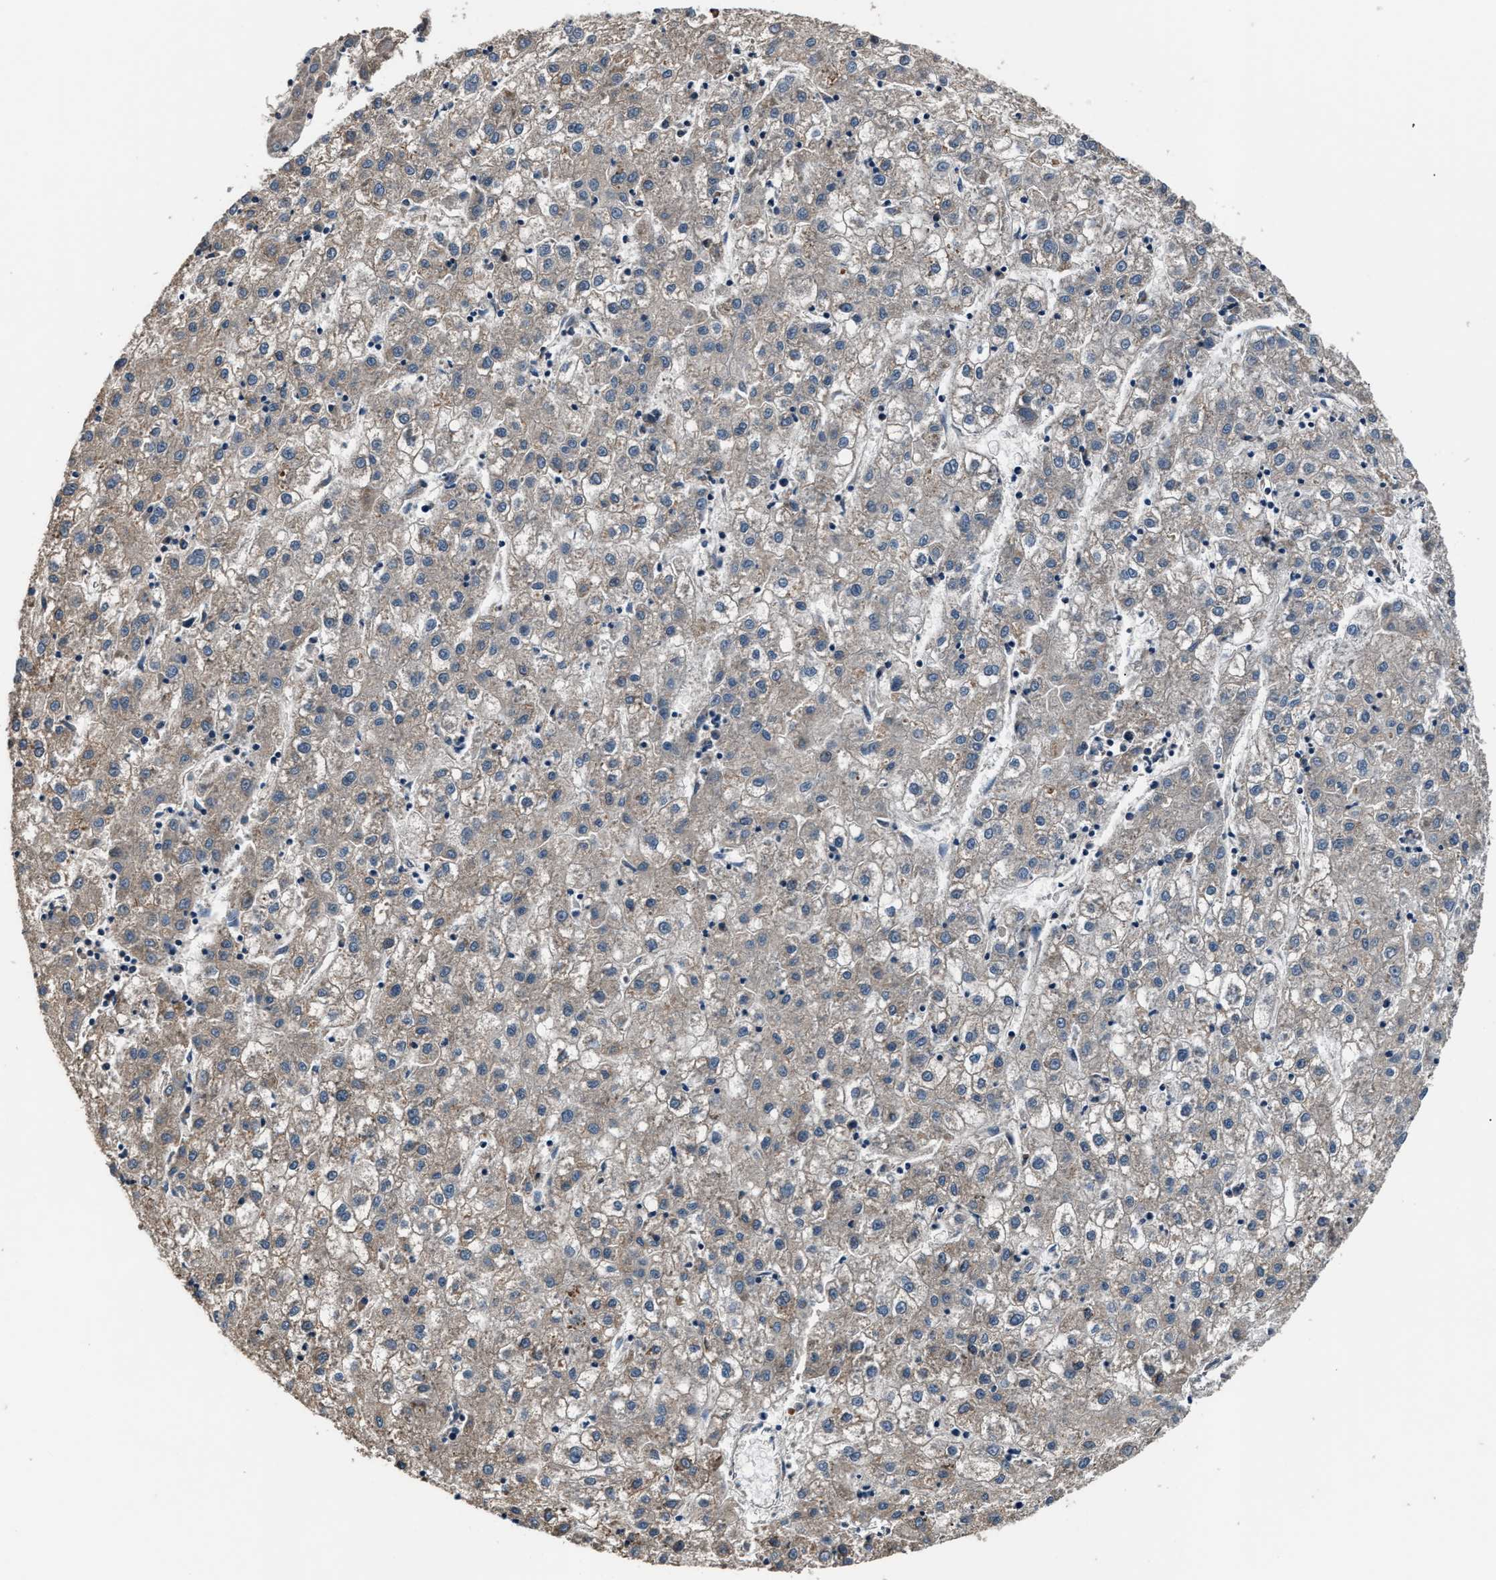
{"staining": {"intensity": "weak", "quantity": "<25%", "location": "cytoplasmic/membranous"}, "tissue": "liver cancer", "cell_type": "Tumor cells", "image_type": "cancer", "snomed": [{"axis": "morphology", "description": "Carcinoma, Hepatocellular, NOS"}, {"axis": "topography", "description": "Liver"}], "caption": "A high-resolution photomicrograph shows immunohistochemistry (IHC) staining of hepatocellular carcinoma (liver), which exhibits no significant positivity in tumor cells.", "gene": "IMPDH2", "patient": {"sex": "male", "age": 72}}